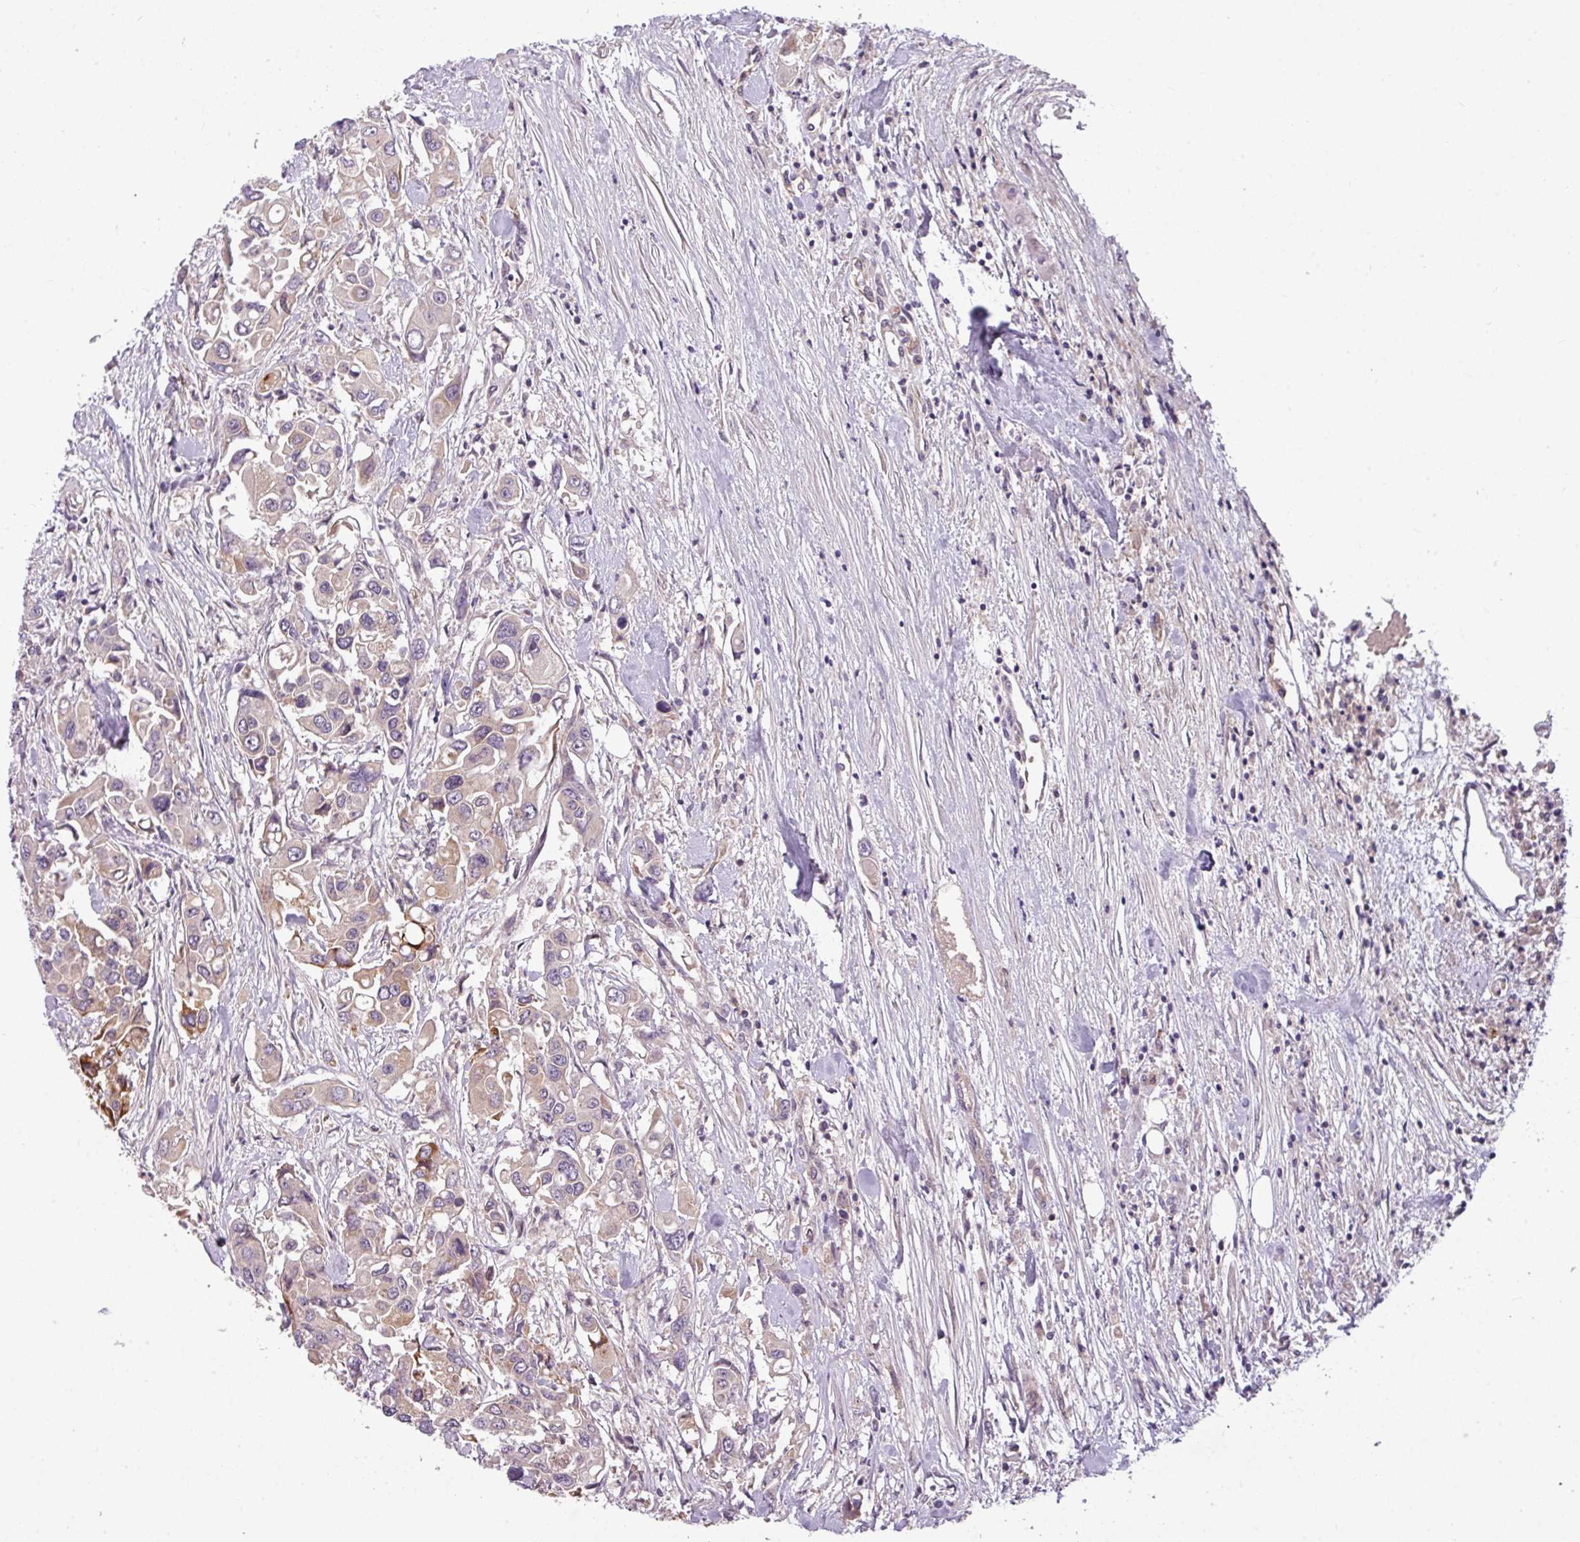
{"staining": {"intensity": "weak", "quantity": "25%-75%", "location": "cytoplasmic/membranous"}, "tissue": "colorectal cancer", "cell_type": "Tumor cells", "image_type": "cancer", "snomed": [{"axis": "morphology", "description": "Adenocarcinoma, NOS"}, {"axis": "topography", "description": "Colon"}], "caption": "Tumor cells show weak cytoplasmic/membranous staining in about 25%-75% of cells in colorectal adenocarcinoma.", "gene": "ZNF35", "patient": {"sex": "male", "age": 77}}